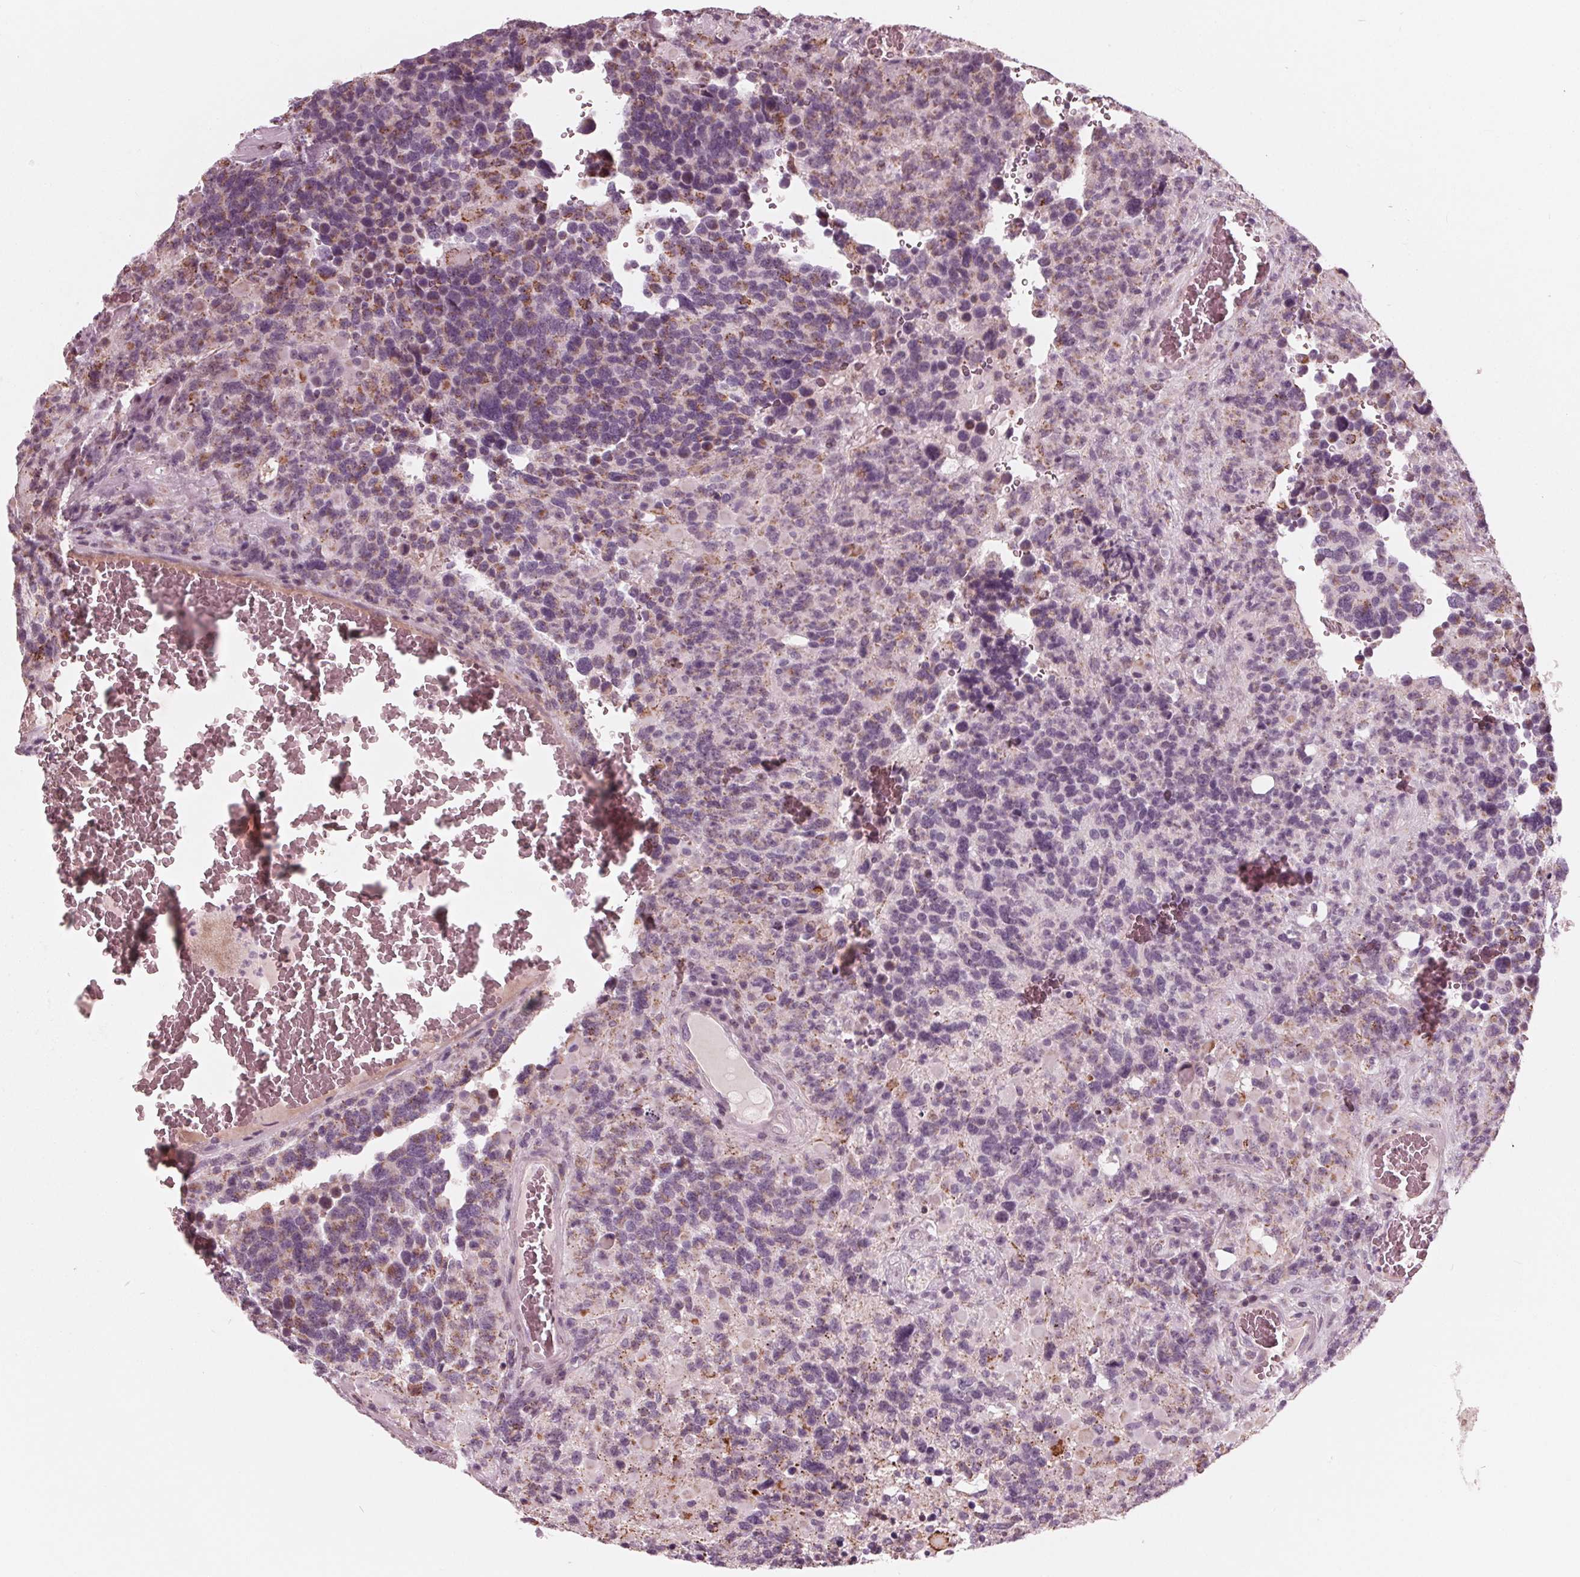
{"staining": {"intensity": "moderate", "quantity": "<25%", "location": "cytoplasmic/membranous"}, "tissue": "glioma", "cell_type": "Tumor cells", "image_type": "cancer", "snomed": [{"axis": "morphology", "description": "Glioma, malignant, High grade"}, {"axis": "topography", "description": "Brain"}], "caption": "Human malignant glioma (high-grade) stained for a protein (brown) reveals moderate cytoplasmic/membranous positive expression in about <25% of tumor cells.", "gene": "DCAF4L2", "patient": {"sex": "female", "age": 40}}